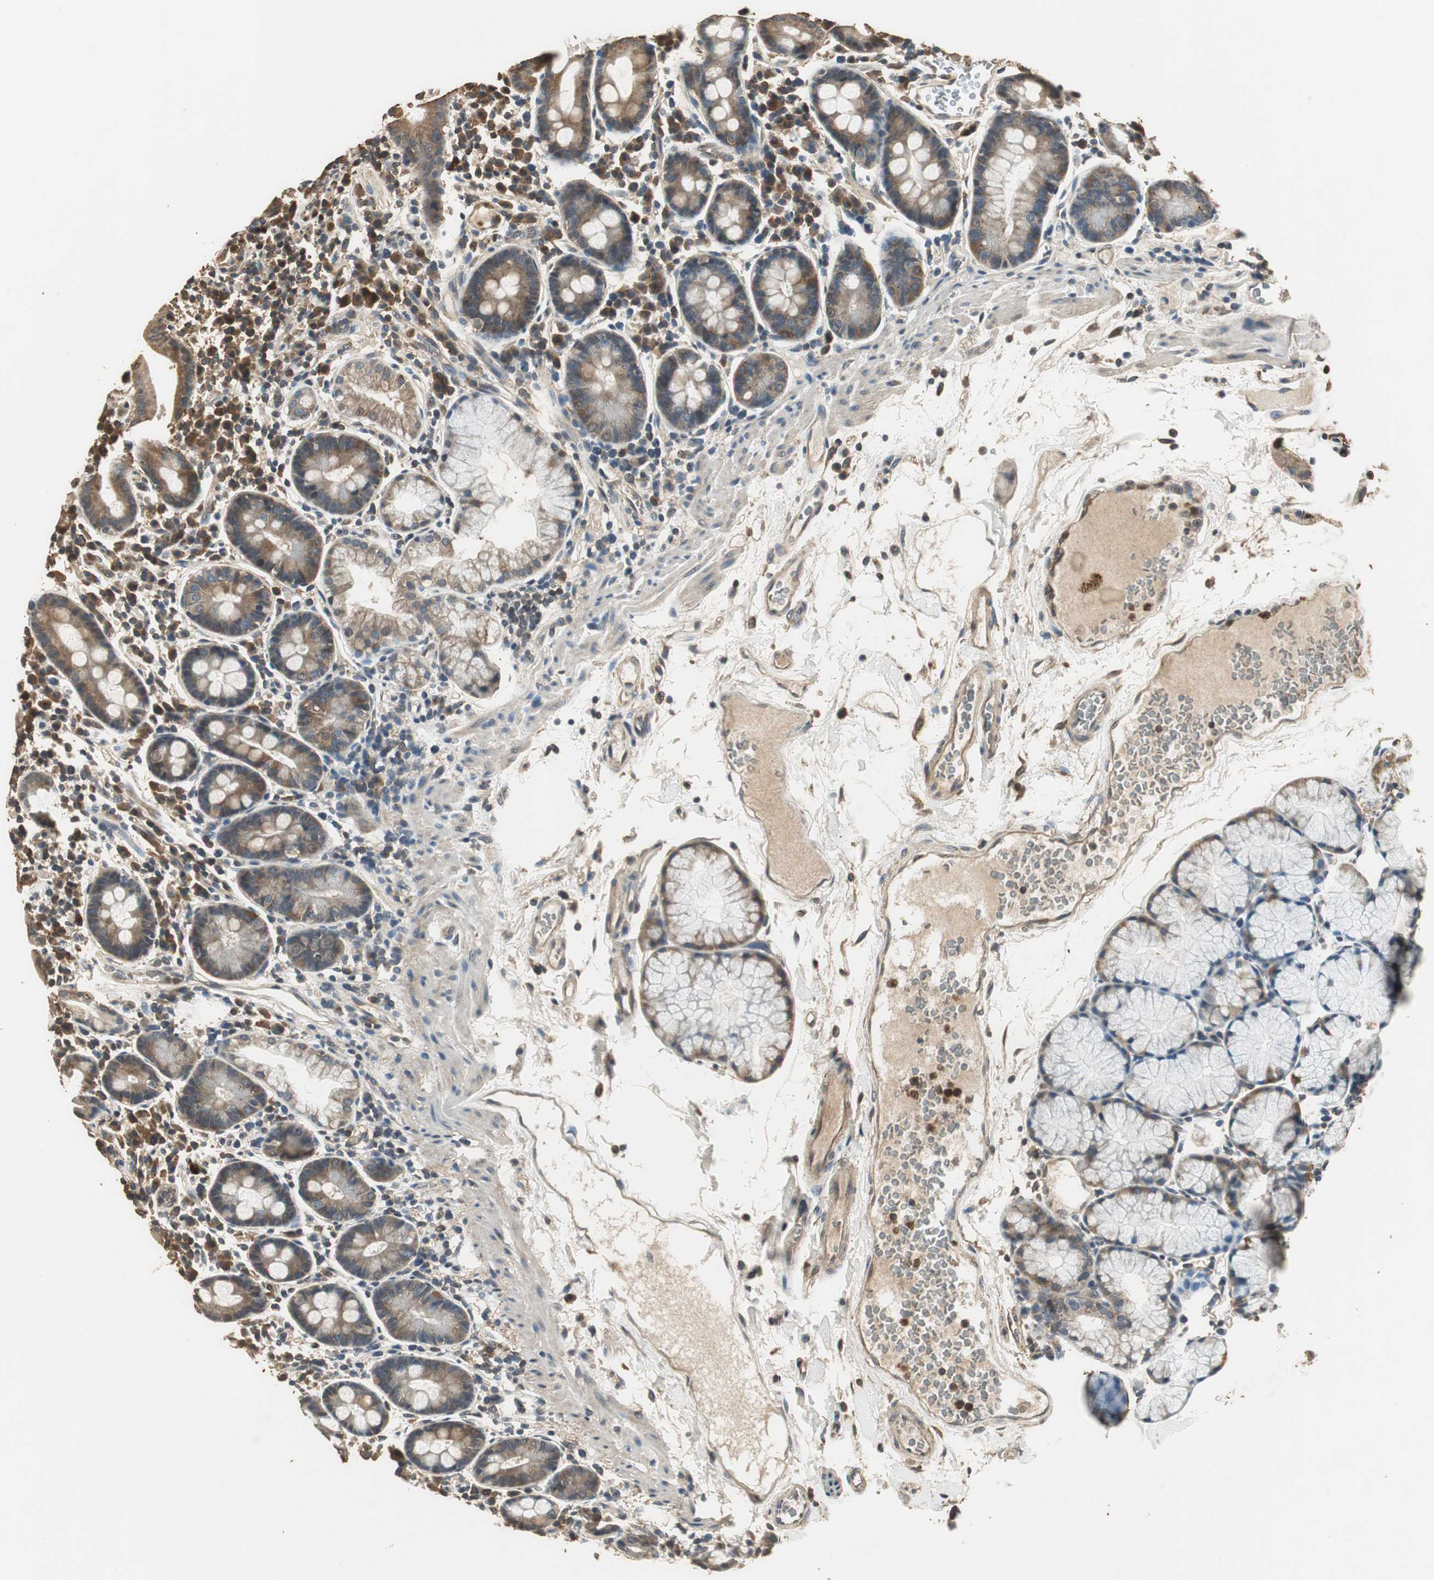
{"staining": {"intensity": "moderate", "quantity": ">75%", "location": "cytoplasmic/membranous"}, "tissue": "duodenum", "cell_type": "Glandular cells", "image_type": "normal", "snomed": [{"axis": "morphology", "description": "Normal tissue, NOS"}, {"axis": "topography", "description": "Duodenum"}], "caption": "About >75% of glandular cells in normal duodenum exhibit moderate cytoplasmic/membranous protein staining as visualized by brown immunohistochemical staining.", "gene": "TMPRSS4", "patient": {"sex": "male", "age": 50}}